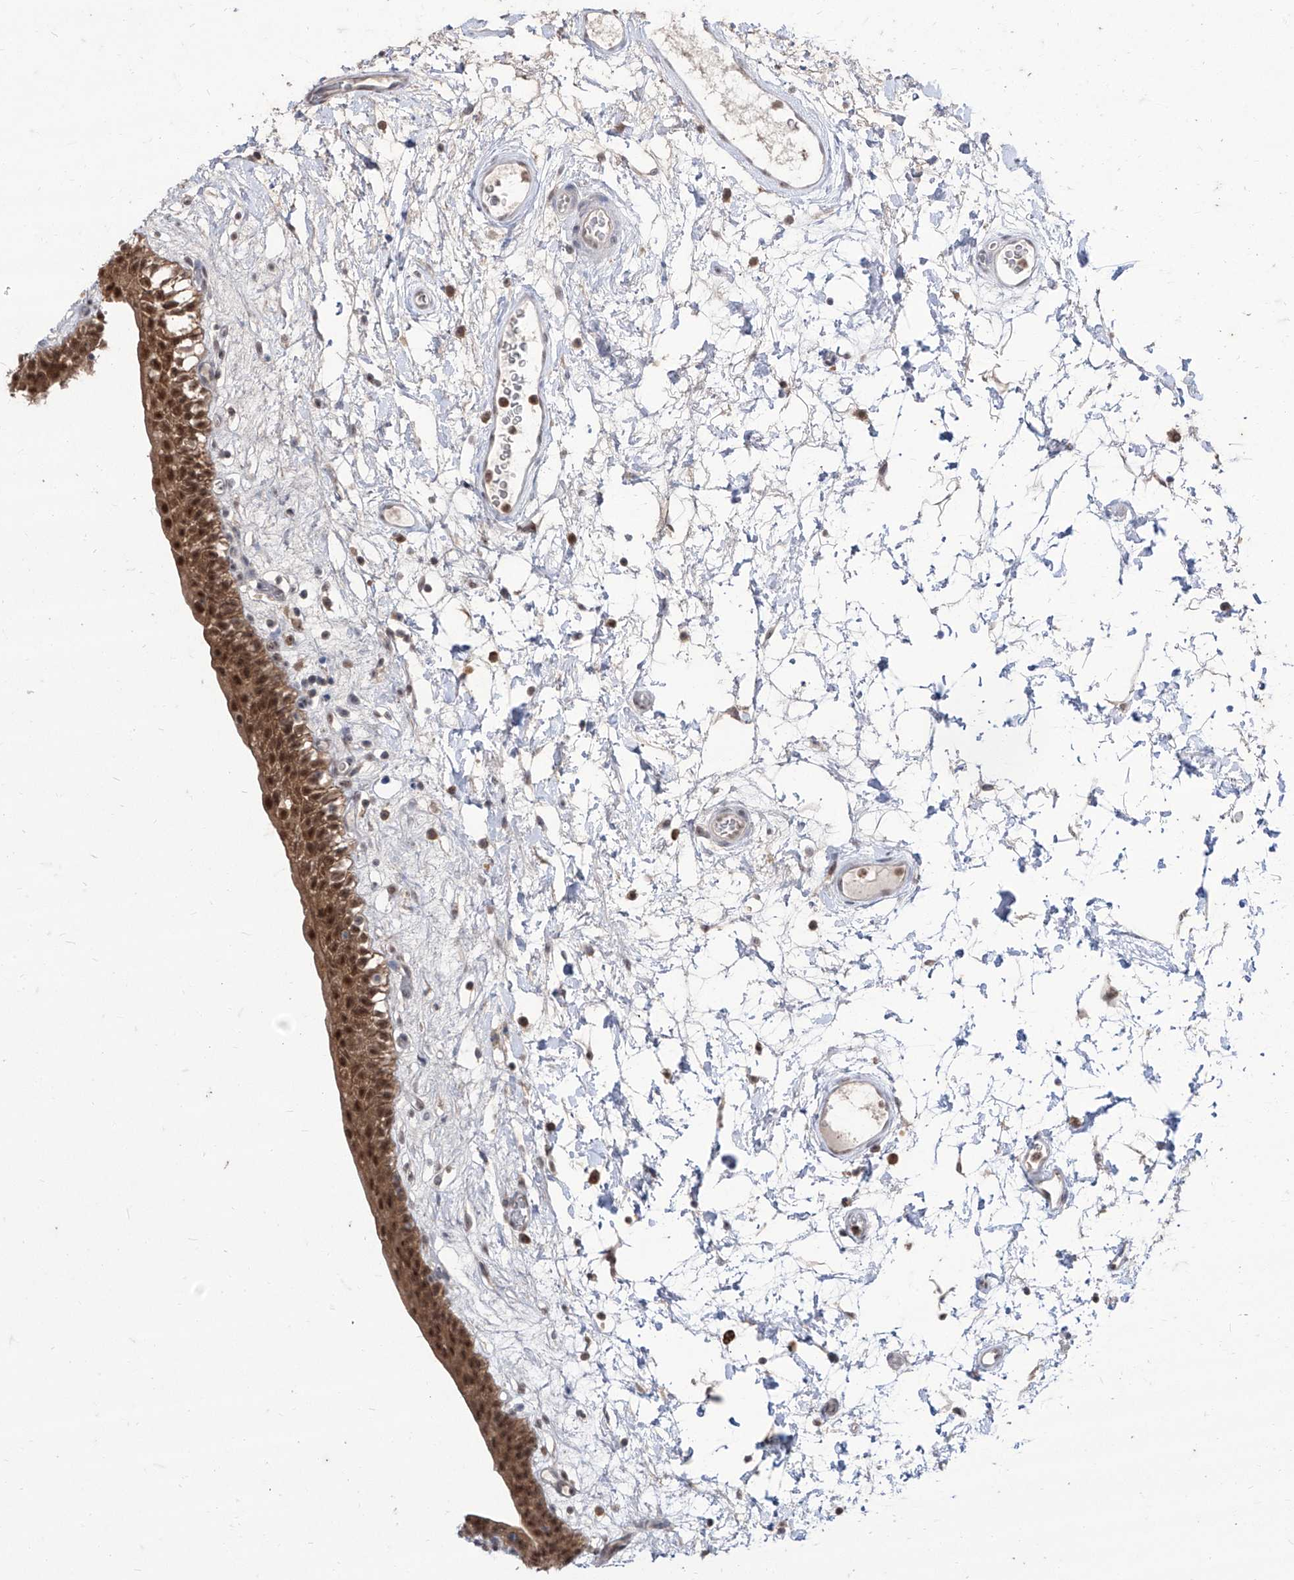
{"staining": {"intensity": "moderate", "quantity": ">75%", "location": "cytoplasmic/membranous,nuclear"}, "tissue": "urinary bladder", "cell_type": "Urothelial cells", "image_type": "normal", "snomed": [{"axis": "morphology", "description": "Normal tissue, NOS"}, {"axis": "topography", "description": "Urinary bladder"}], "caption": "Moderate cytoplasmic/membranous,nuclear positivity is seen in about >75% of urothelial cells in normal urinary bladder. The protein of interest is shown in brown color, while the nuclei are stained blue.", "gene": "BROX", "patient": {"sex": "male", "age": 83}}